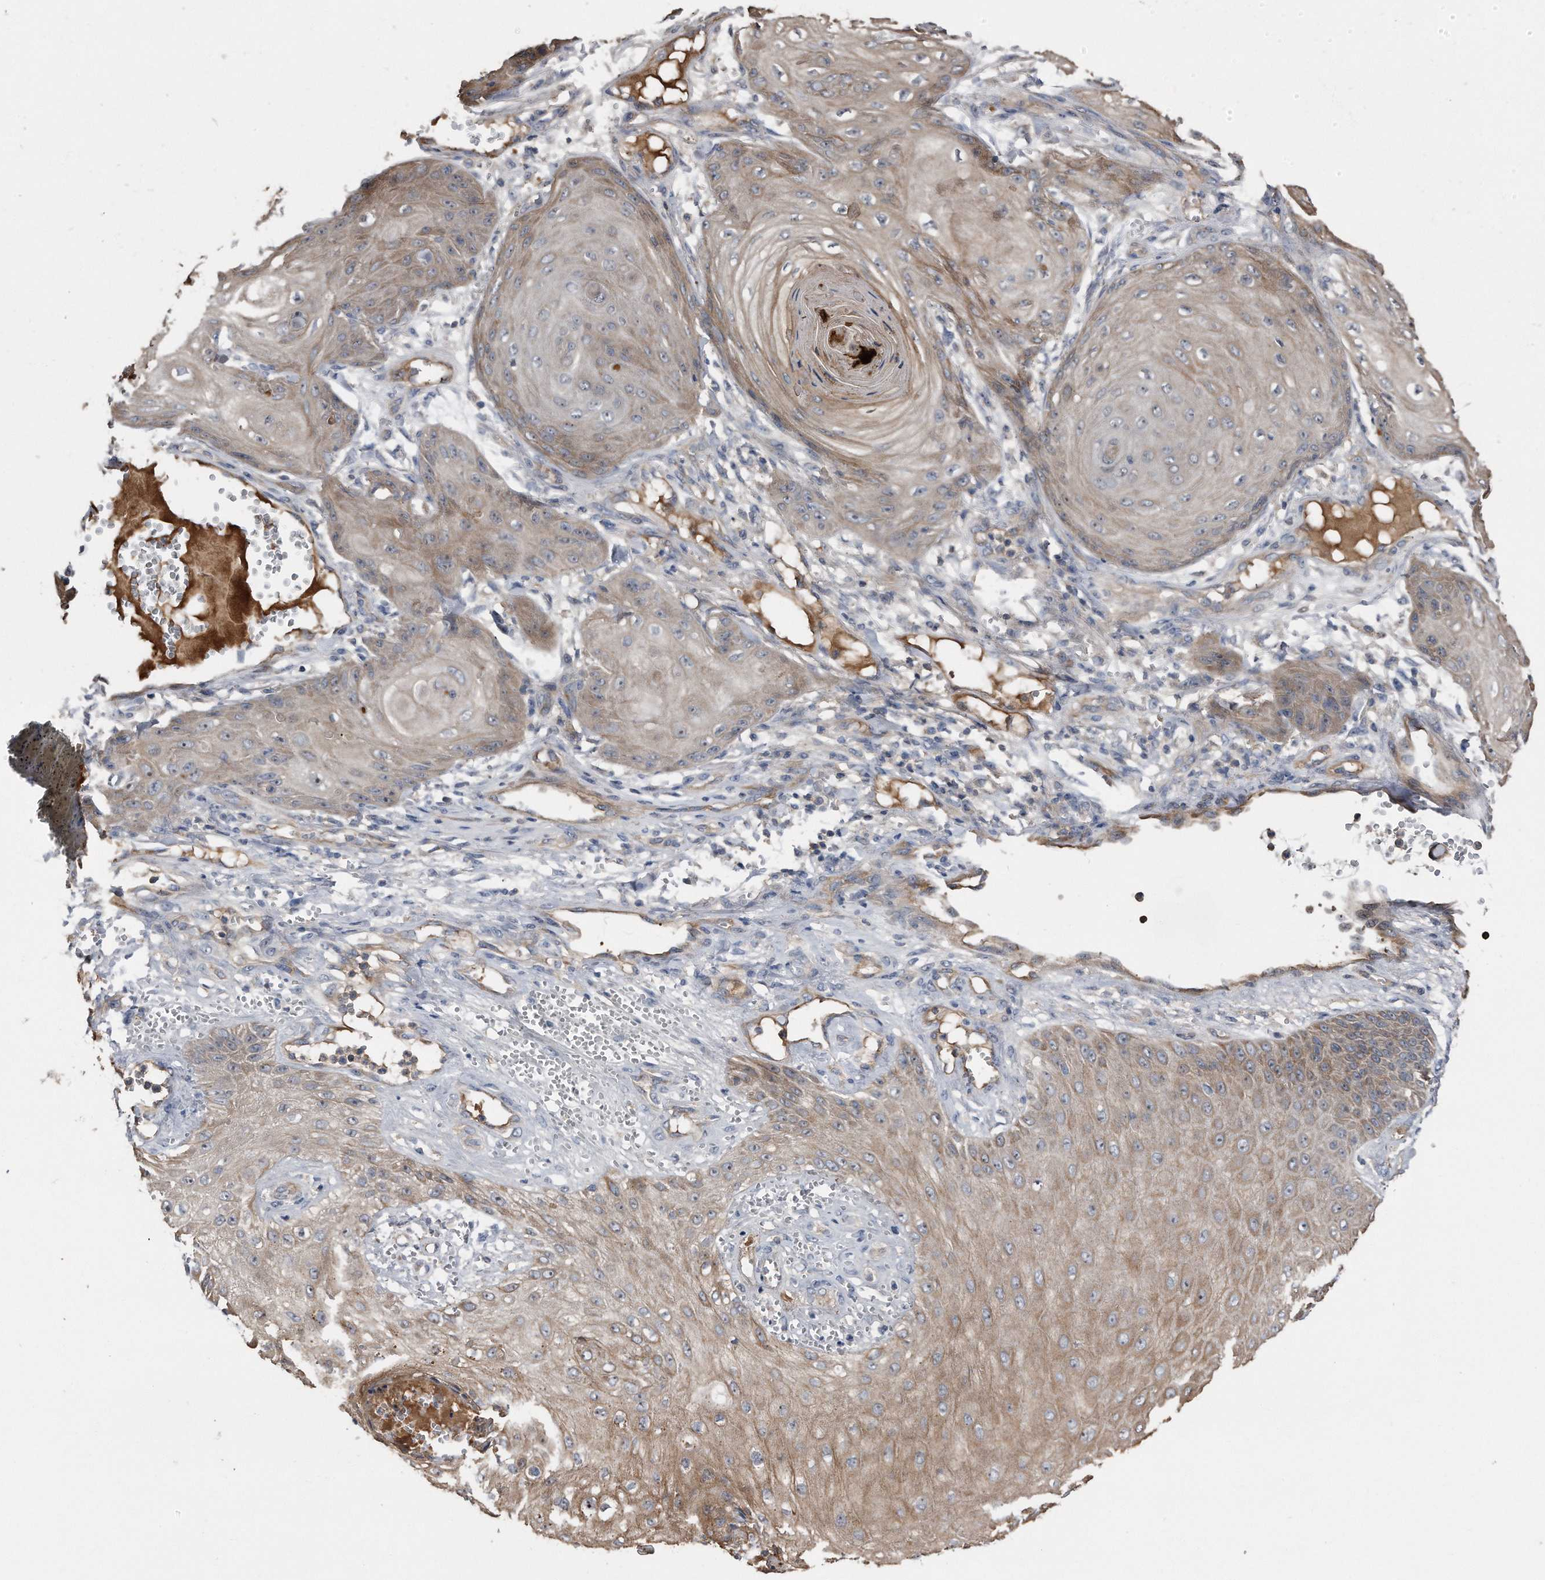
{"staining": {"intensity": "weak", "quantity": "25%-75%", "location": "cytoplasmic/membranous"}, "tissue": "skin cancer", "cell_type": "Tumor cells", "image_type": "cancer", "snomed": [{"axis": "morphology", "description": "Squamous cell carcinoma, NOS"}, {"axis": "topography", "description": "Skin"}], "caption": "The image reveals staining of skin cancer (squamous cell carcinoma), revealing weak cytoplasmic/membranous protein positivity (brown color) within tumor cells.", "gene": "KCND3", "patient": {"sex": "male", "age": 74}}